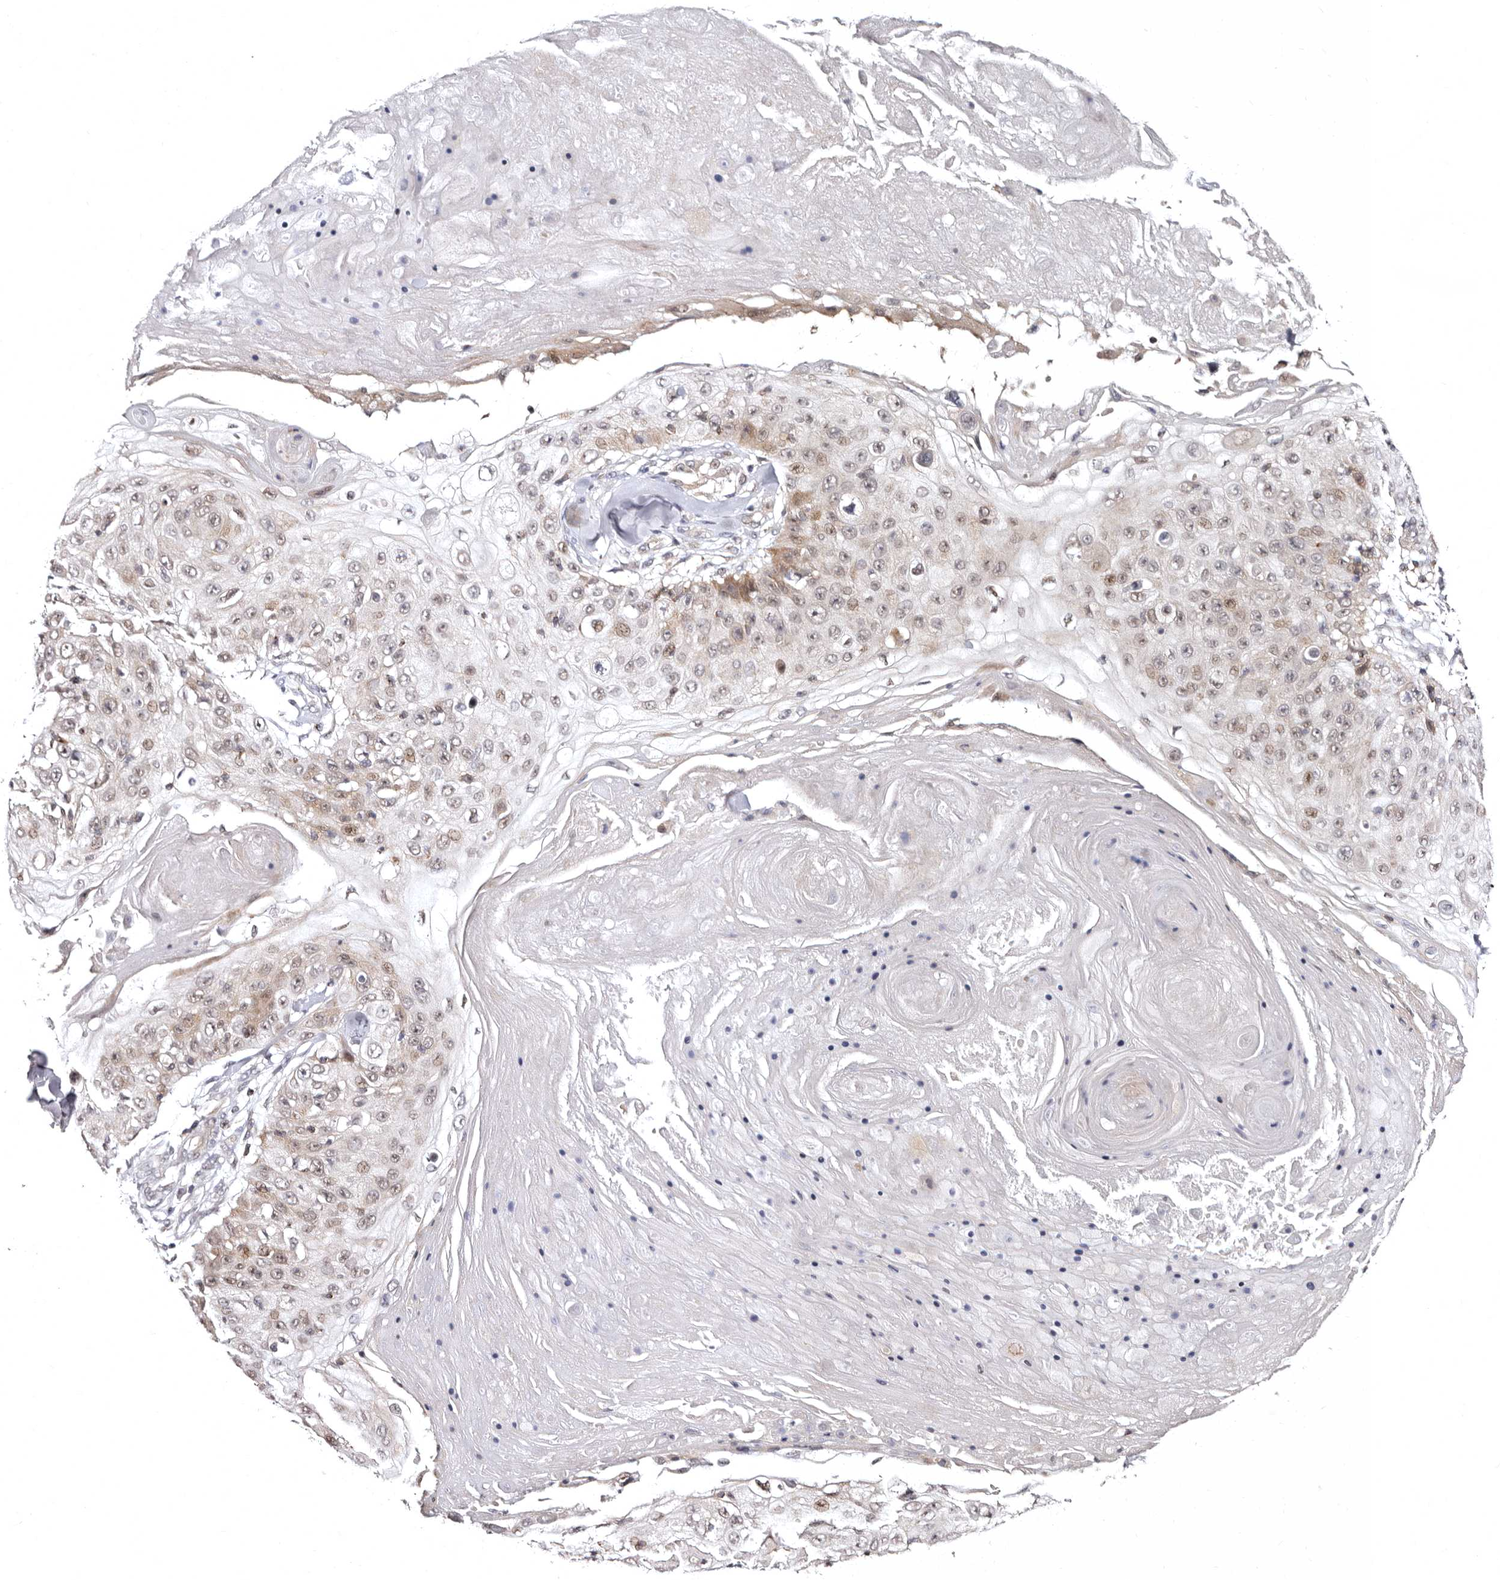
{"staining": {"intensity": "weak", "quantity": ">75%", "location": "cytoplasmic/membranous,nuclear"}, "tissue": "skin cancer", "cell_type": "Tumor cells", "image_type": "cancer", "snomed": [{"axis": "morphology", "description": "Squamous cell carcinoma, NOS"}, {"axis": "topography", "description": "Skin"}], "caption": "IHC image of neoplastic tissue: skin cancer stained using immunohistochemistry reveals low levels of weak protein expression localized specifically in the cytoplasmic/membranous and nuclear of tumor cells, appearing as a cytoplasmic/membranous and nuclear brown color.", "gene": "PHF20L1", "patient": {"sex": "male", "age": 86}}